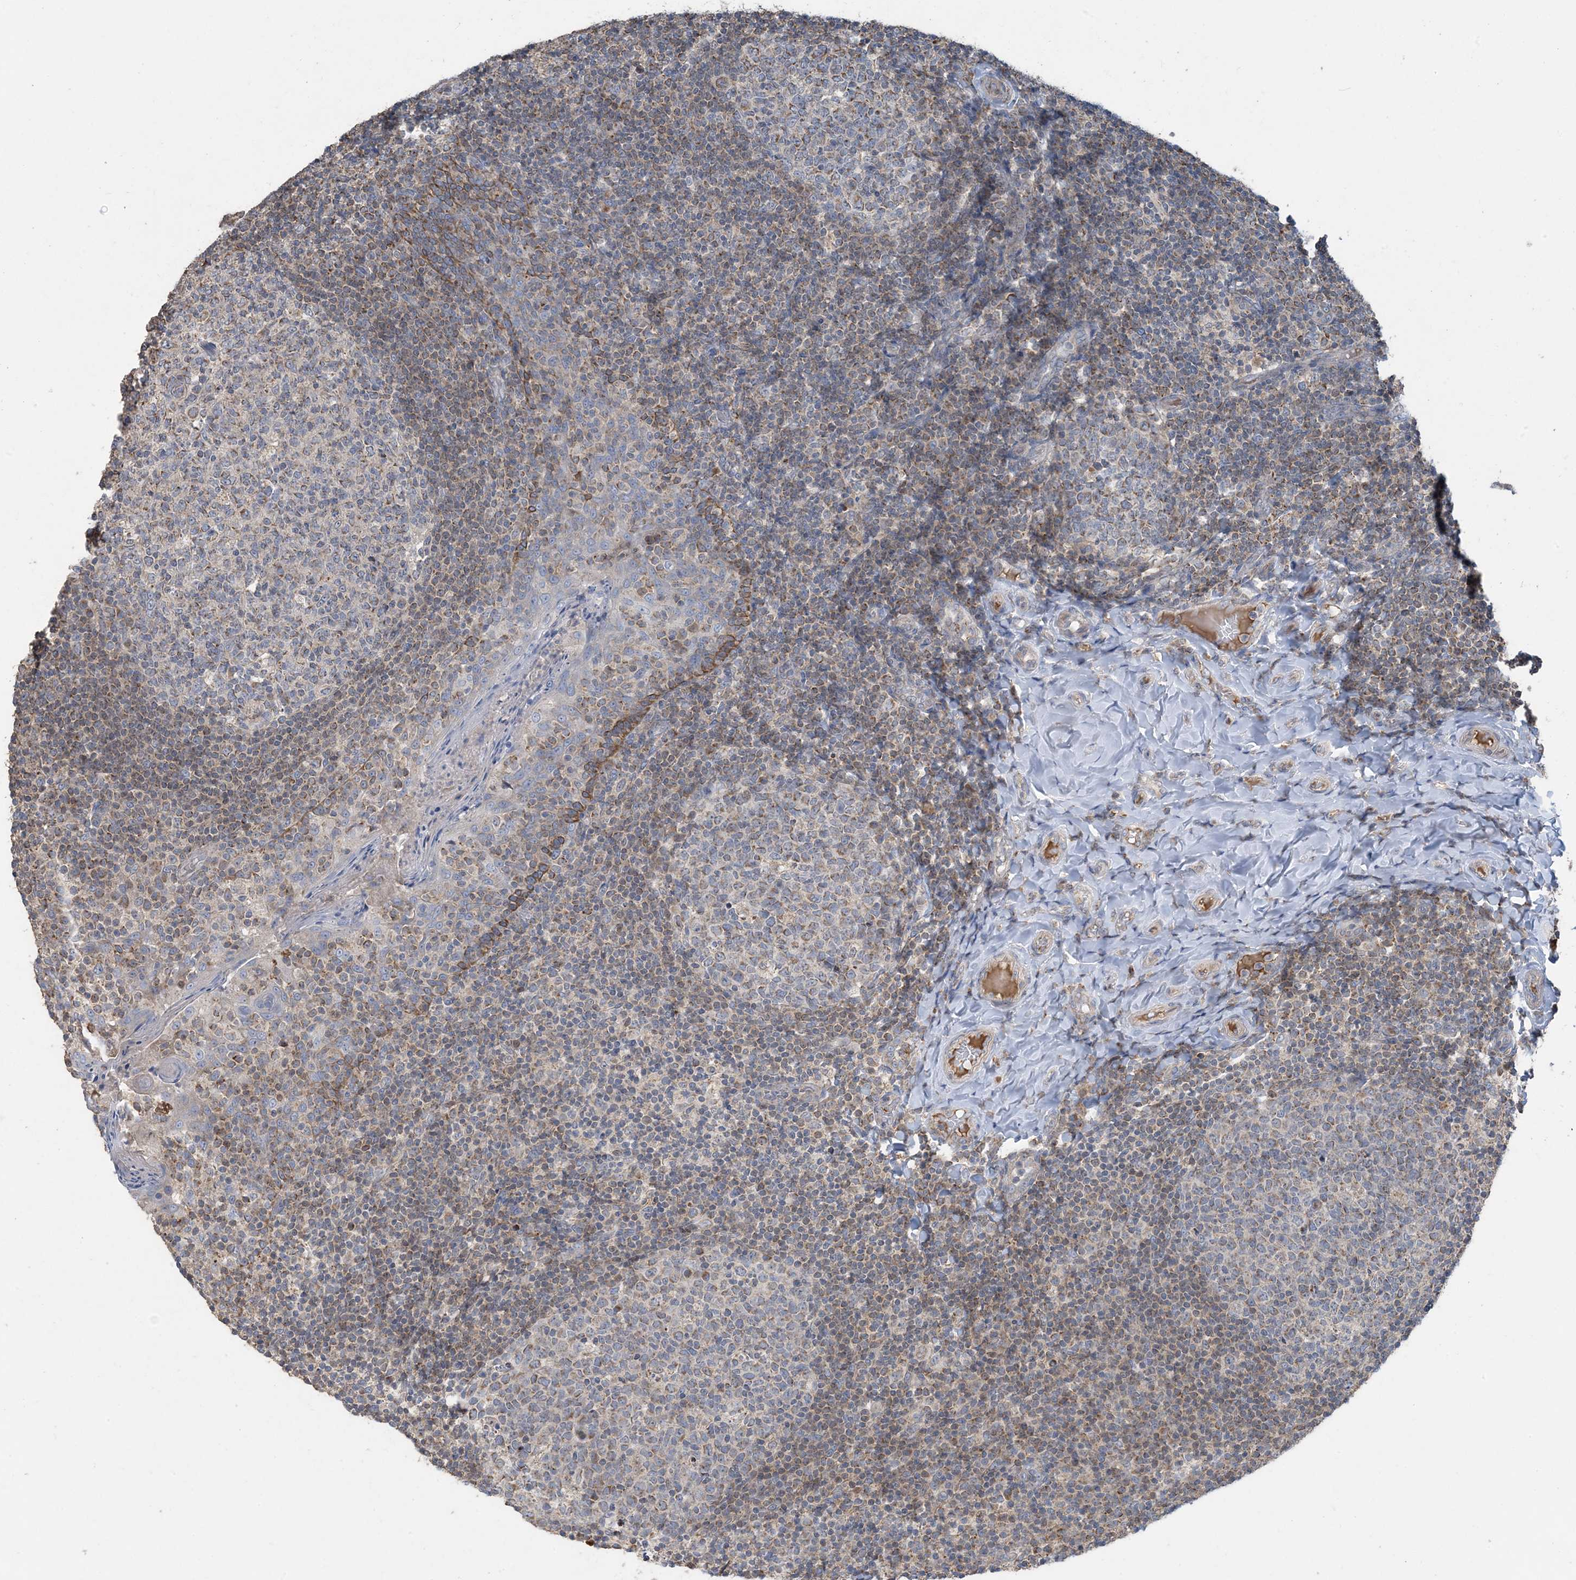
{"staining": {"intensity": "moderate", "quantity": "25%-75%", "location": "cytoplasmic/membranous"}, "tissue": "tonsil", "cell_type": "Germinal center cells", "image_type": "normal", "snomed": [{"axis": "morphology", "description": "Normal tissue, NOS"}, {"axis": "topography", "description": "Tonsil"}], "caption": "Germinal center cells display medium levels of moderate cytoplasmic/membranous staining in approximately 25%-75% of cells in unremarkable human tonsil.", "gene": "ECHDC1", "patient": {"sex": "female", "age": 19}}